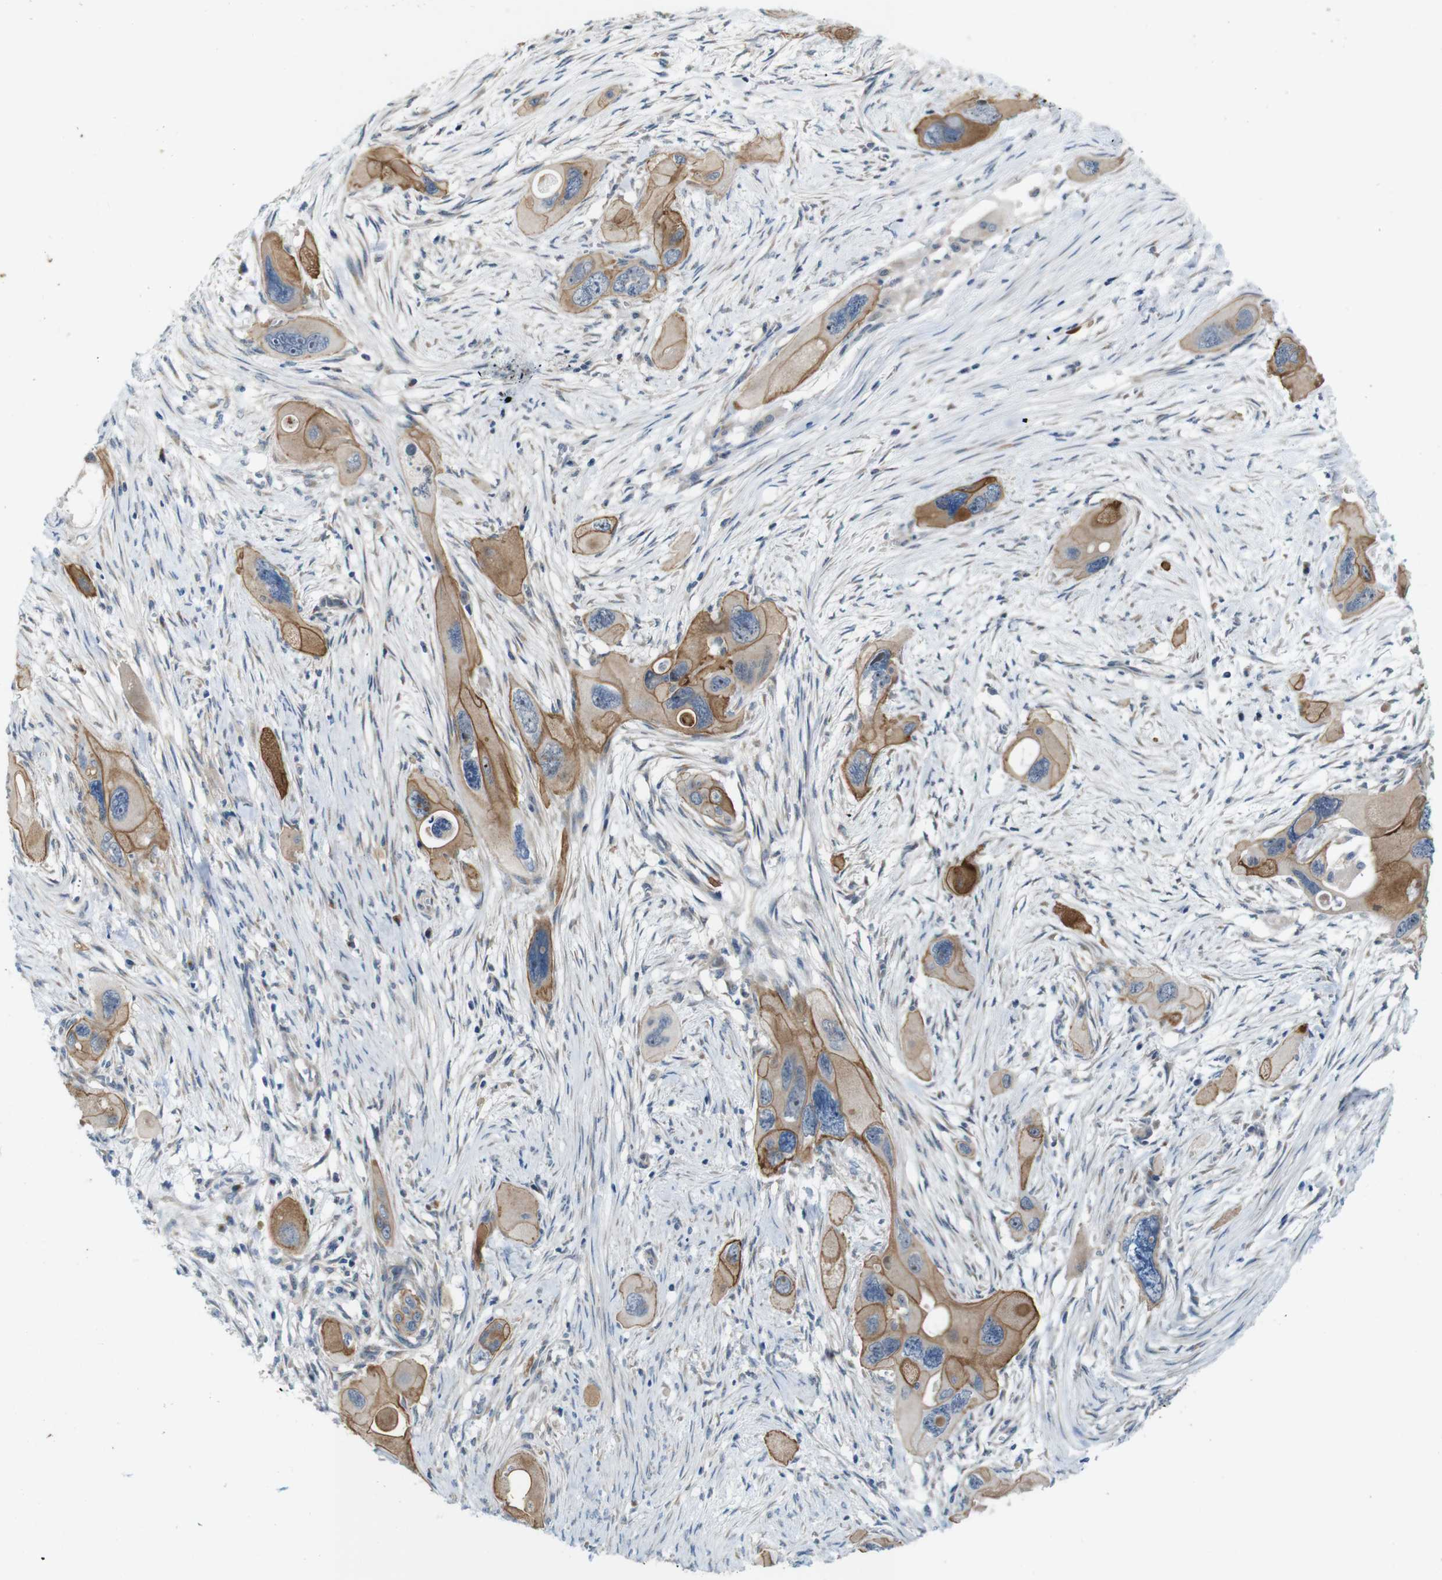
{"staining": {"intensity": "moderate", "quantity": ">75%", "location": "cytoplasmic/membranous"}, "tissue": "pancreatic cancer", "cell_type": "Tumor cells", "image_type": "cancer", "snomed": [{"axis": "morphology", "description": "Adenocarcinoma, NOS"}, {"axis": "topography", "description": "Pancreas"}], "caption": "About >75% of tumor cells in human pancreatic adenocarcinoma reveal moderate cytoplasmic/membranous protein positivity as visualized by brown immunohistochemical staining.", "gene": "SKI", "patient": {"sex": "male", "age": 73}}